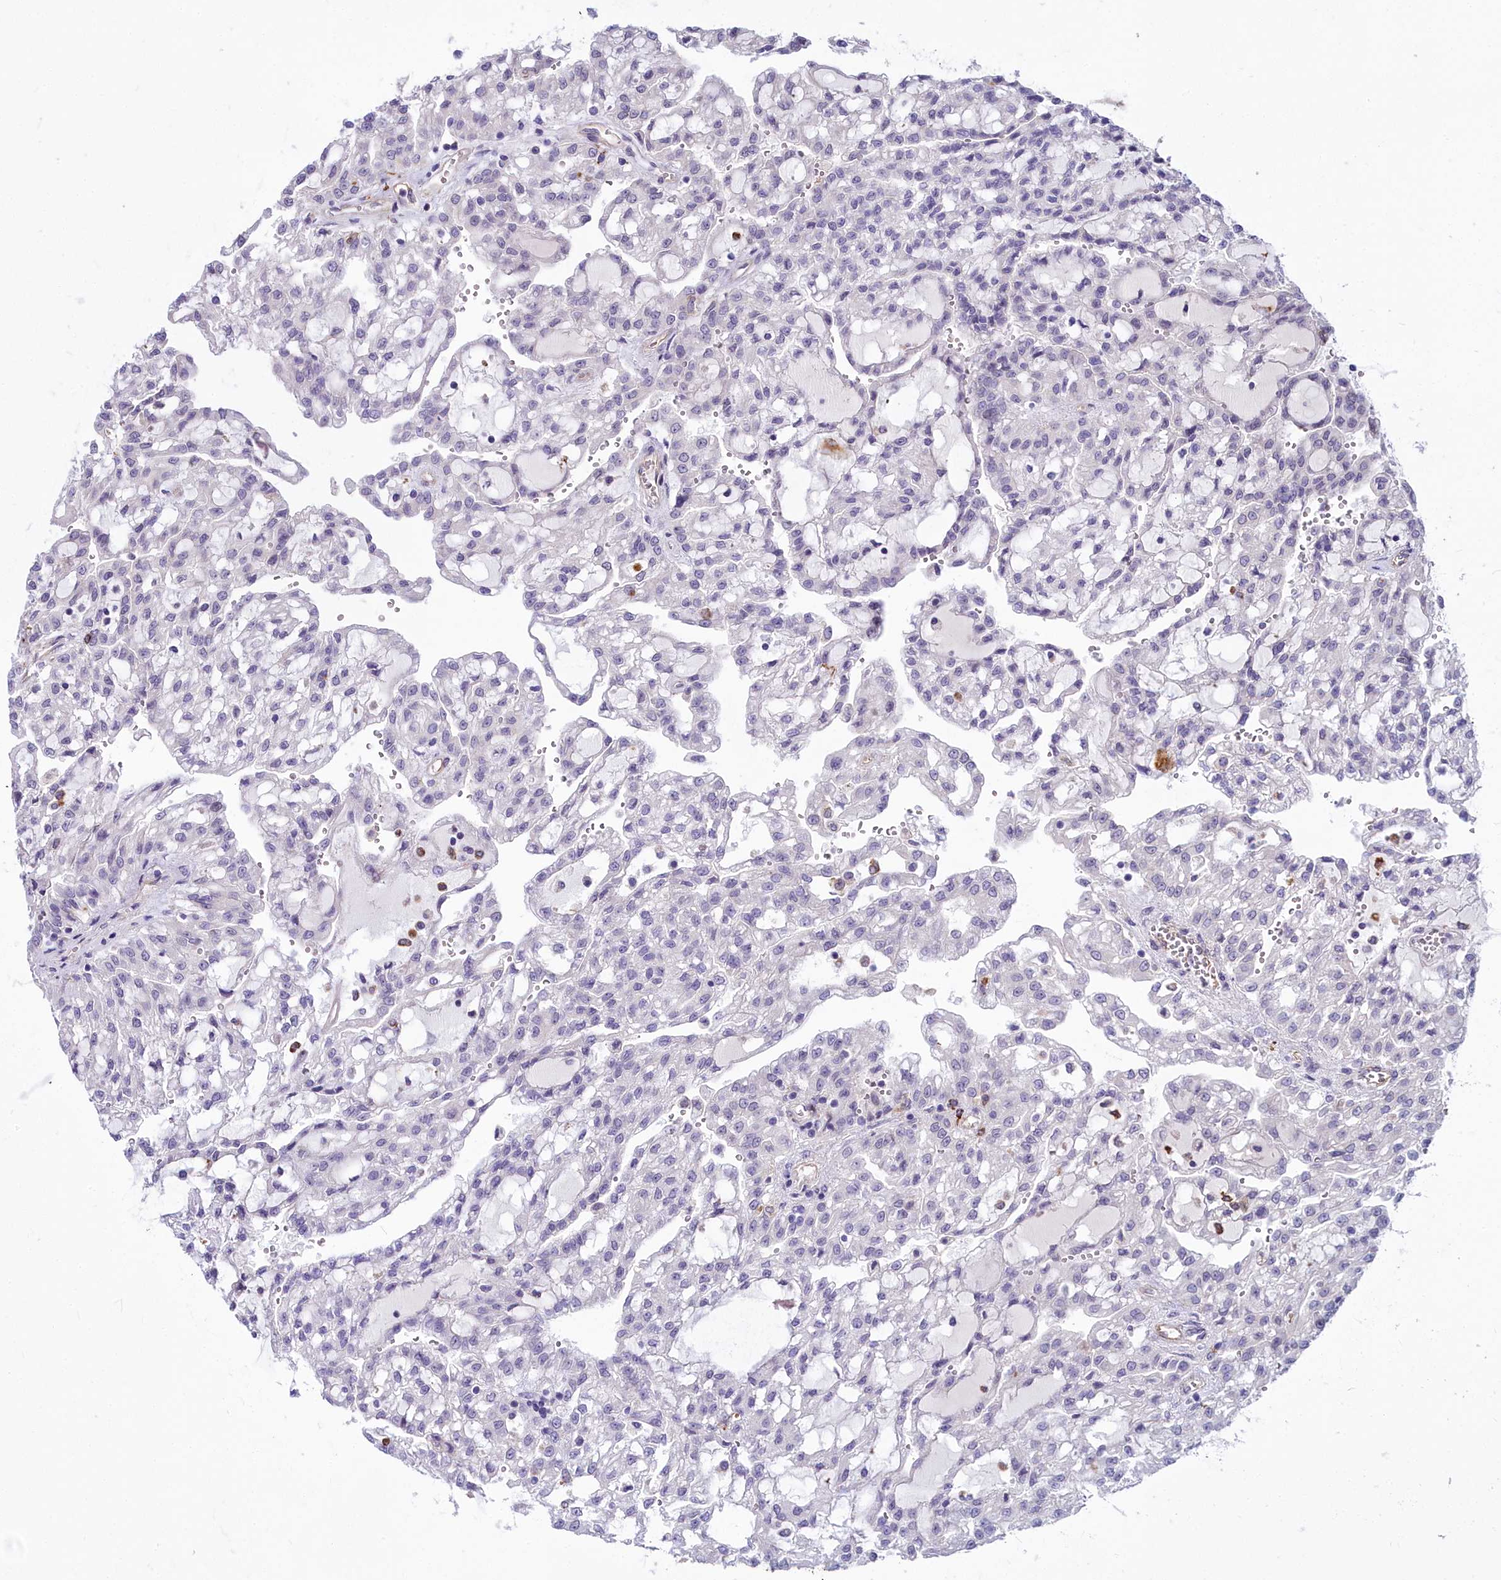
{"staining": {"intensity": "negative", "quantity": "none", "location": "none"}, "tissue": "renal cancer", "cell_type": "Tumor cells", "image_type": "cancer", "snomed": [{"axis": "morphology", "description": "Adenocarcinoma, NOS"}, {"axis": "topography", "description": "Kidney"}], "caption": "Micrograph shows no protein positivity in tumor cells of renal cancer (adenocarcinoma) tissue.", "gene": "HLA-DOA", "patient": {"sex": "male", "age": 63}}